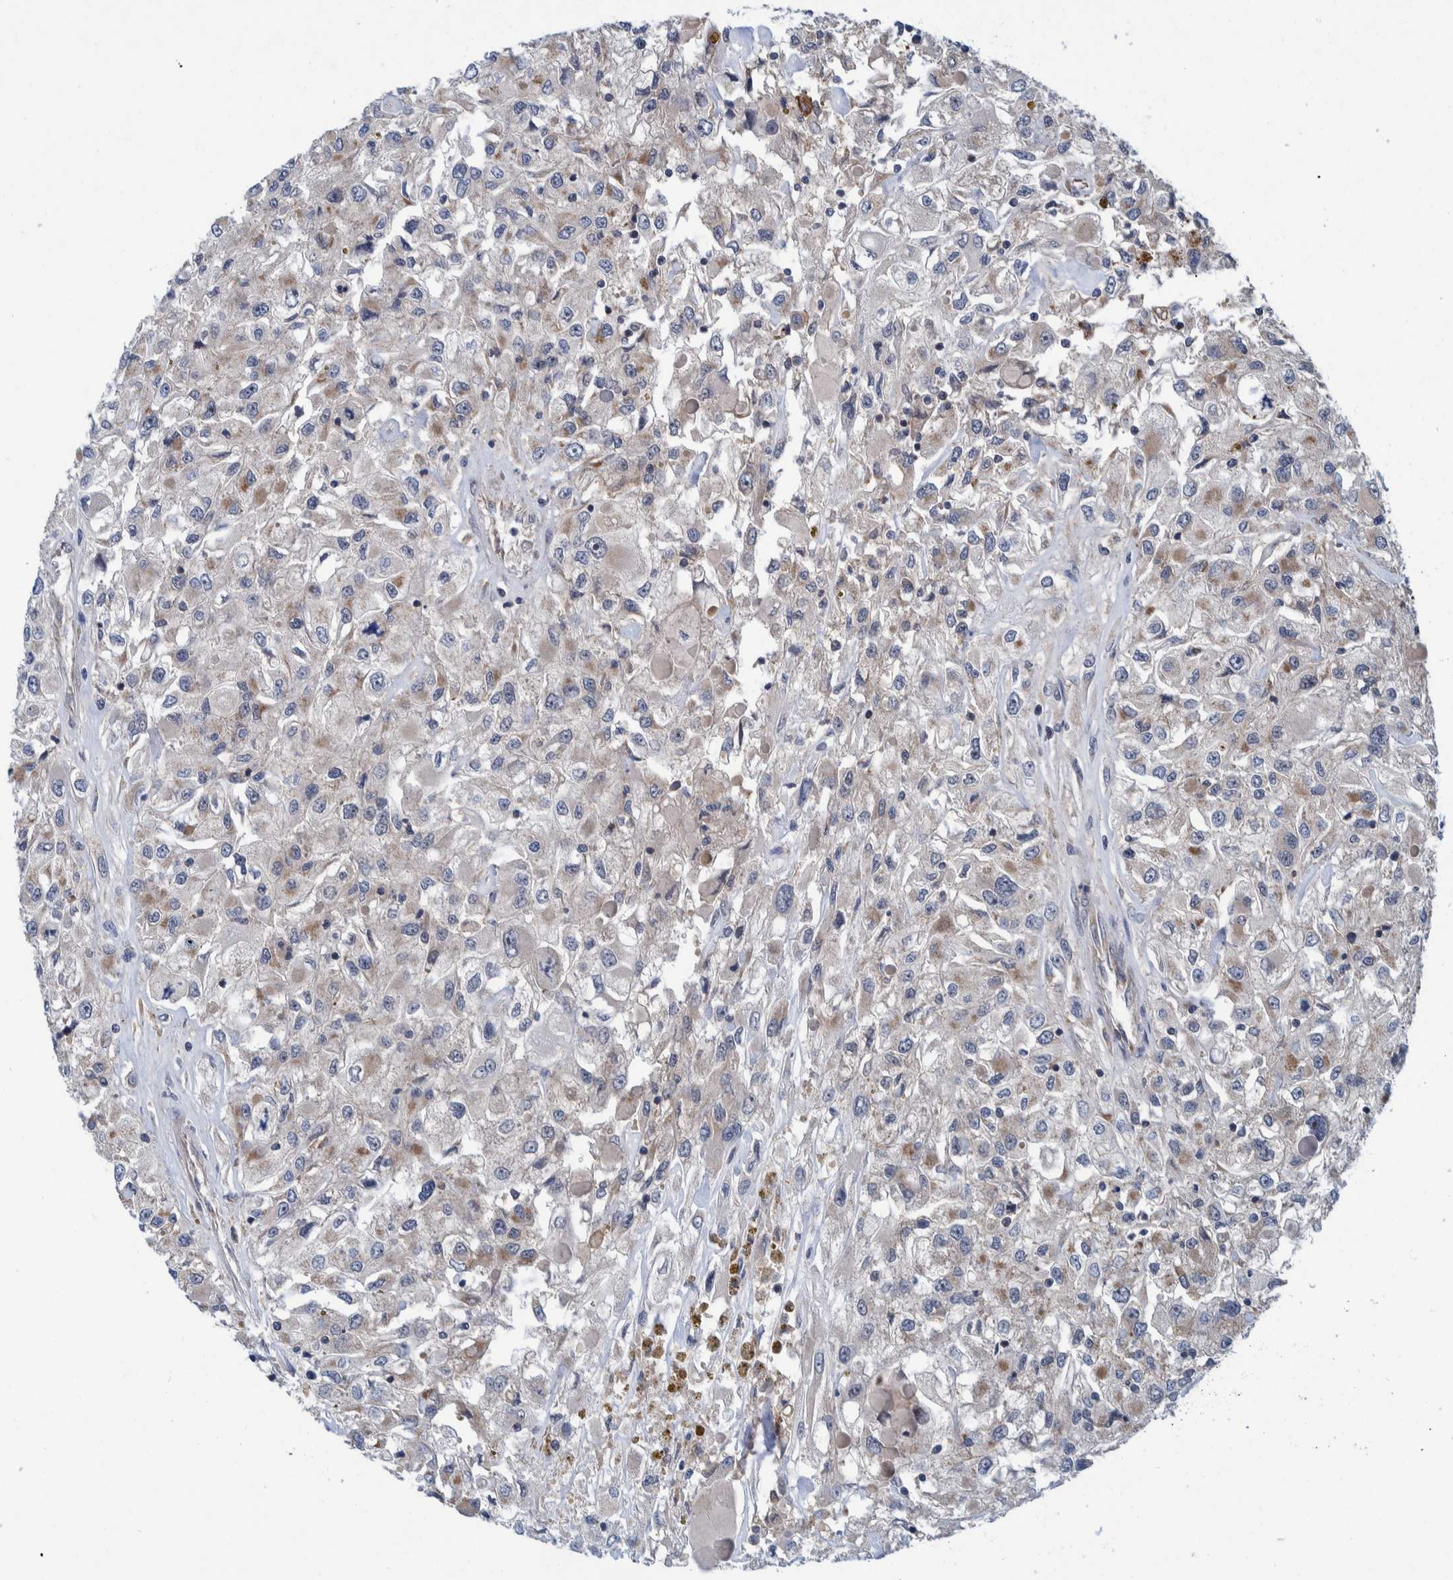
{"staining": {"intensity": "weak", "quantity": "<25%", "location": "cytoplasmic/membranous"}, "tissue": "renal cancer", "cell_type": "Tumor cells", "image_type": "cancer", "snomed": [{"axis": "morphology", "description": "Adenocarcinoma, NOS"}, {"axis": "topography", "description": "Kidney"}], "caption": "Immunohistochemistry (IHC) of renal cancer demonstrates no expression in tumor cells.", "gene": "MRPS7", "patient": {"sex": "female", "age": 52}}